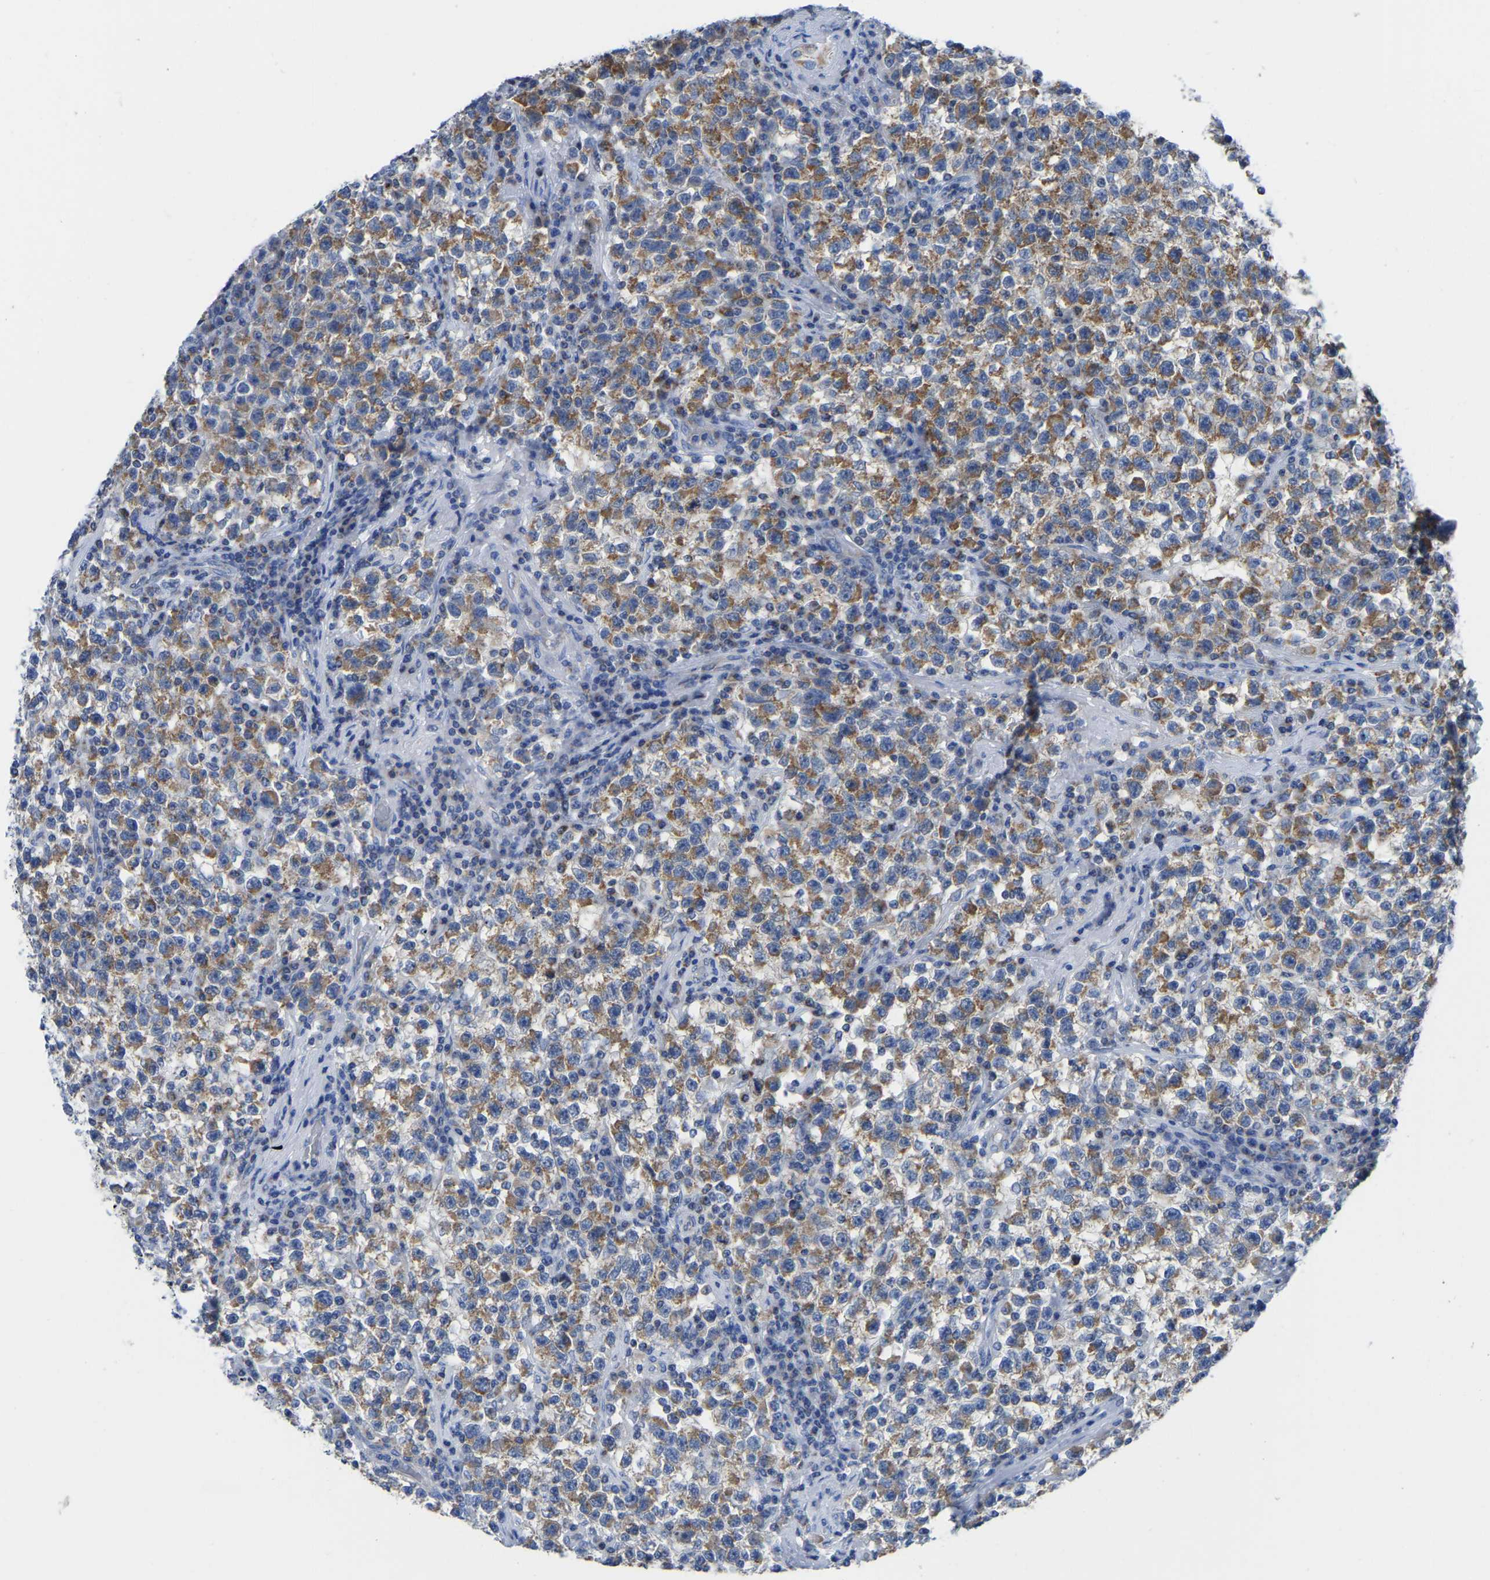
{"staining": {"intensity": "strong", "quantity": ">75%", "location": "cytoplasmic/membranous"}, "tissue": "testis cancer", "cell_type": "Tumor cells", "image_type": "cancer", "snomed": [{"axis": "morphology", "description": "Seminoma, NOS"}, {"axis": "topography", "description": "Testis"}], "caption": "Testis cancer (seminoma) stained with immunohistochemistry (IHC) demonstrates strong cytoplasmic/membranous expression in approximately >75% of tumor cells. (Stains: DAB (3,3'-diaminobenzidine) in brown, nuclei in blue, Microscopy: brightfield microscopy at high magnification).", "gene": "ETFA", "patient": {"sex": "male", "age": 22}}